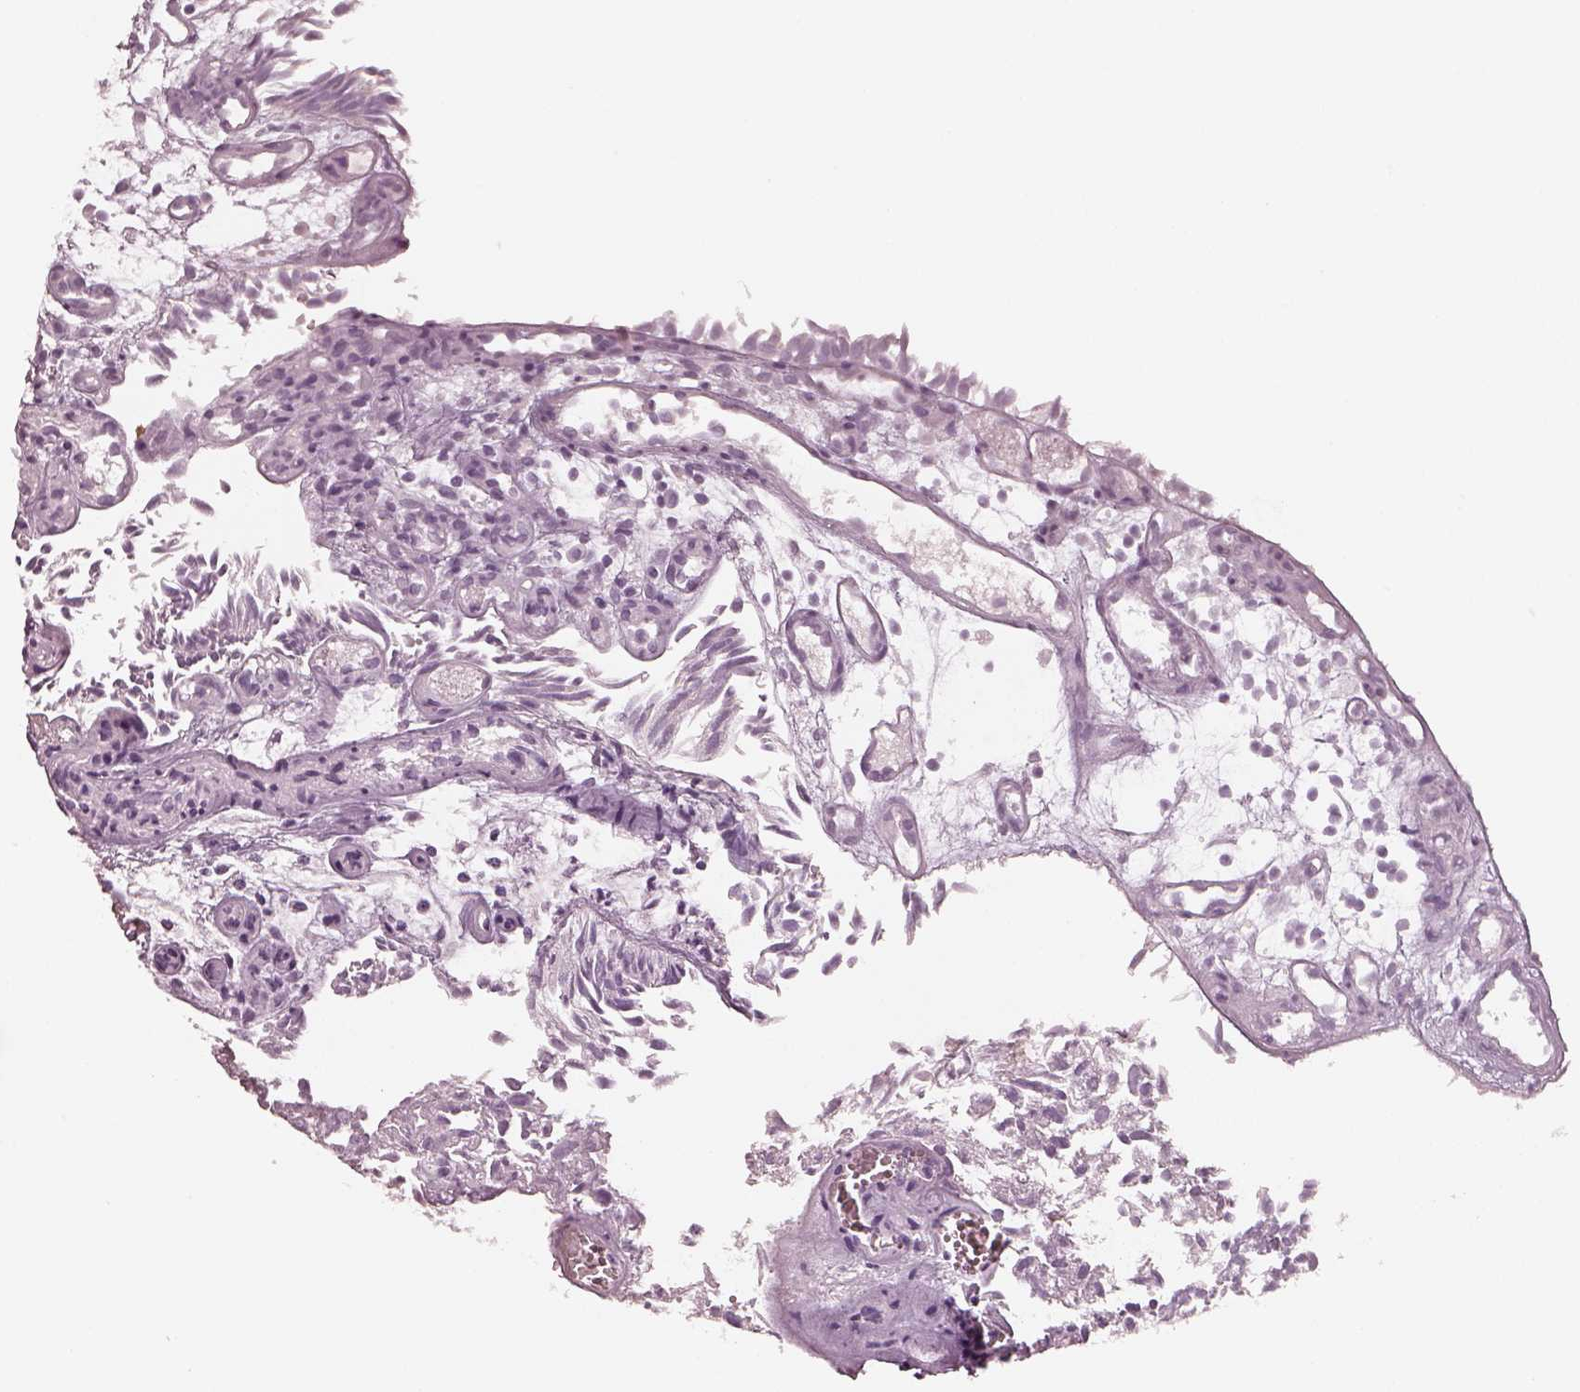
{"staining": {"intensity": "negative", "quantity": "none", "location": "none"}, "tissue": "urothelial cancer", "cell_type": "Tumor cells", "image_type": "cancer", "snomed": [{"axis": "morphology", "description": "Urothelial carcinoma, Low grade"}, {"axis": "topography", "description": "Urinary bladder"}], "caption": "IHC micrograph of neoplastic tissue: urothelial cancer stained with DAB (3,3'-diaminobenzidine) demonstrates no significant protein positivity in tumor cells.", "gene": "EGR4", "patient": {"sex": "male", "age": 70}}